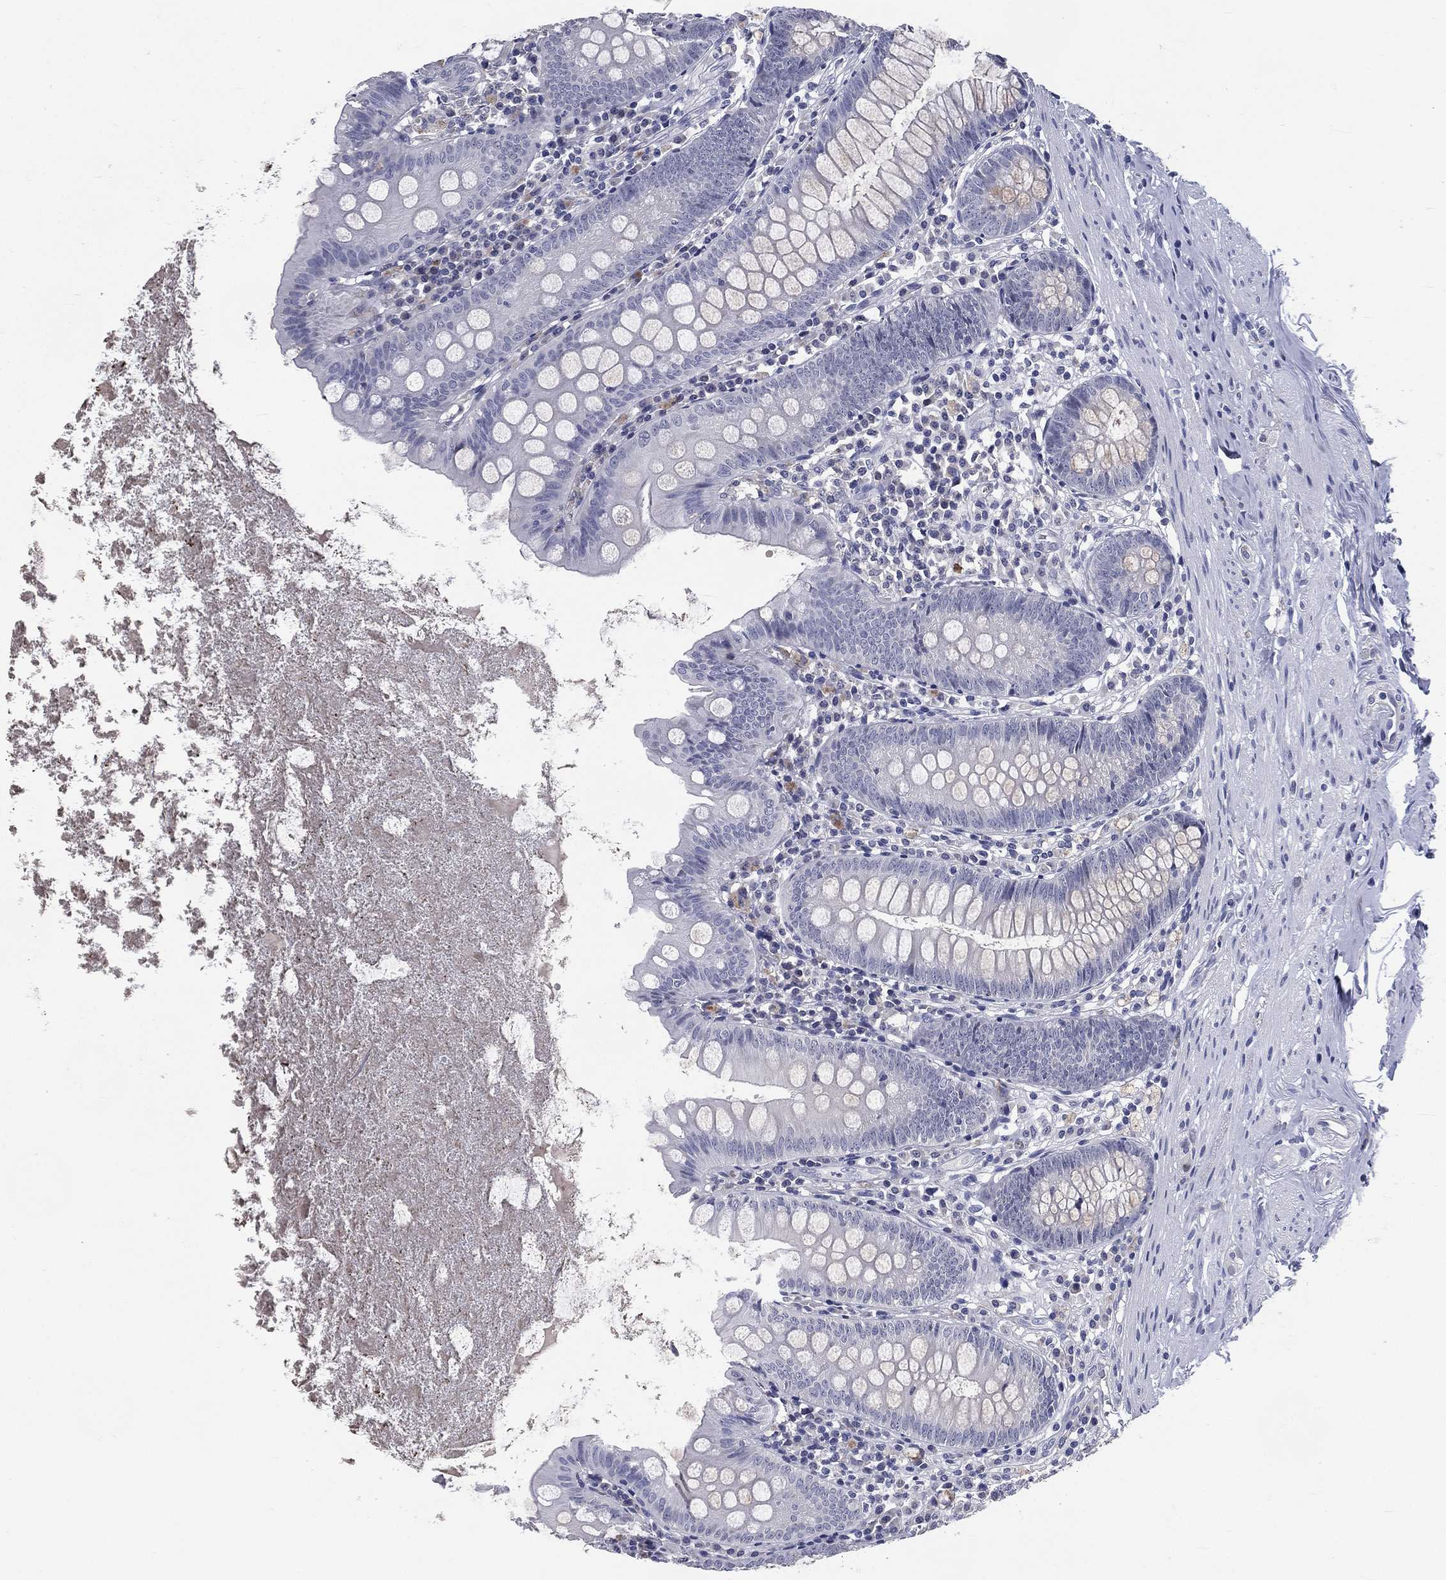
{"staining": {"intensity": "negative", "quantity": "none", "location": "none"}, "tissue": "appendix", "cell_type": "Glandular cells", "image_type": "normal", "snomed": [{"axis": "morphology", "description": "Normal tissue, NOS"}, {"axis": "topography", "description": "Appendix"}], "caption": "Immunohistochemical staining of benign appendix reveals no significant positivity in glandular cells.", "gene": "IFT27", "patient": {"sex": "female", "age": 82}}